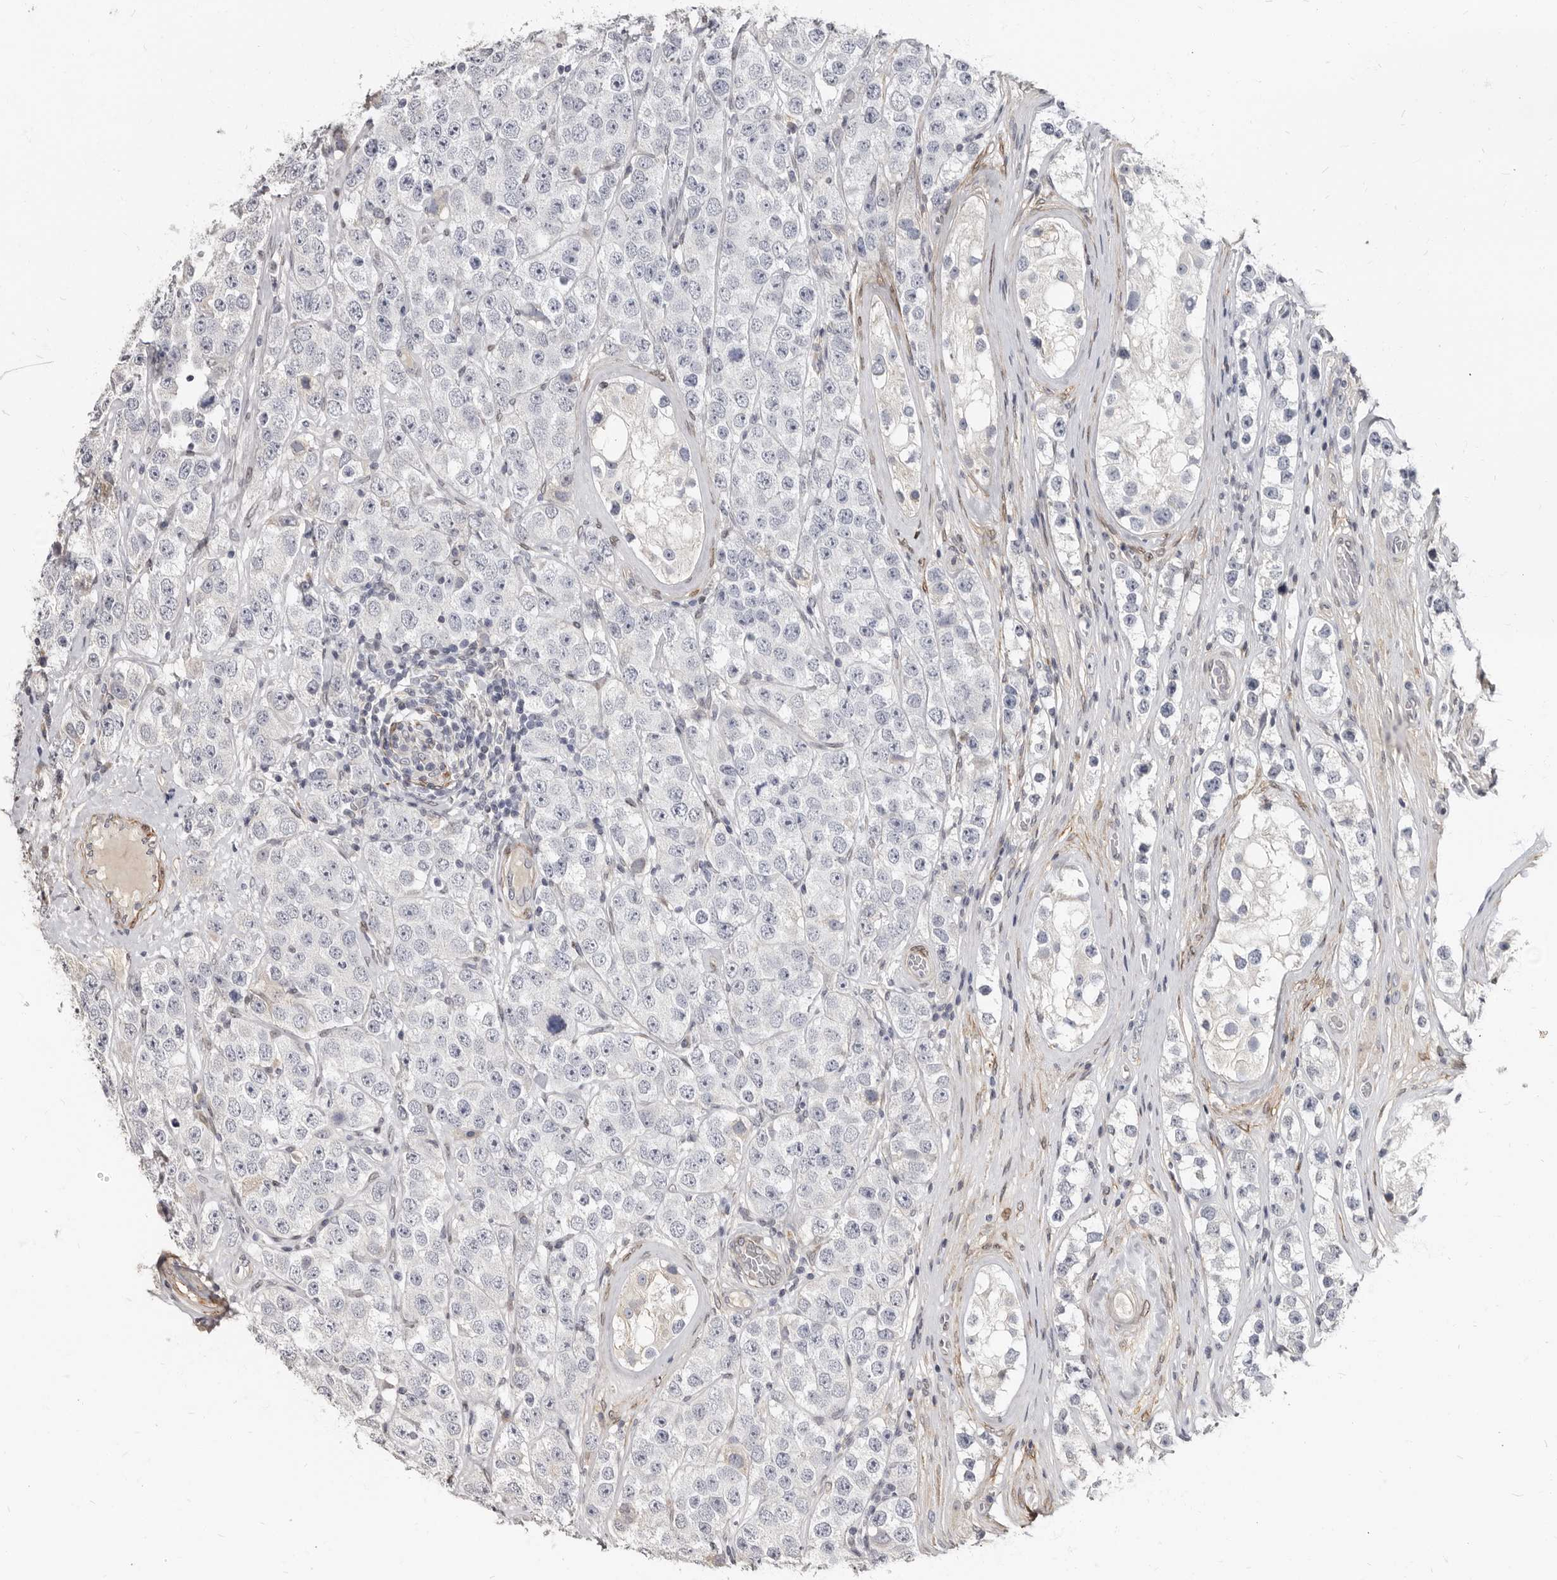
{"staining": {"intensity": "negative", "quantity": "none", "location": "none"}, "tissue": "testis cancer", "cell_type": "Tumor cells", "image_type": "cancer", "snomed": [{"axis": "morphology", "description": "Seminoma, NOS"}, {"axis": "topography", "description": "Testis"}], "caption": "Human testis cancer stained for a protein using immunohistochemistry (IHC) exhibits no expression in tumor cells.", "gene": "MRGPRF", "patient": {"sex": "male", "age": 28}}